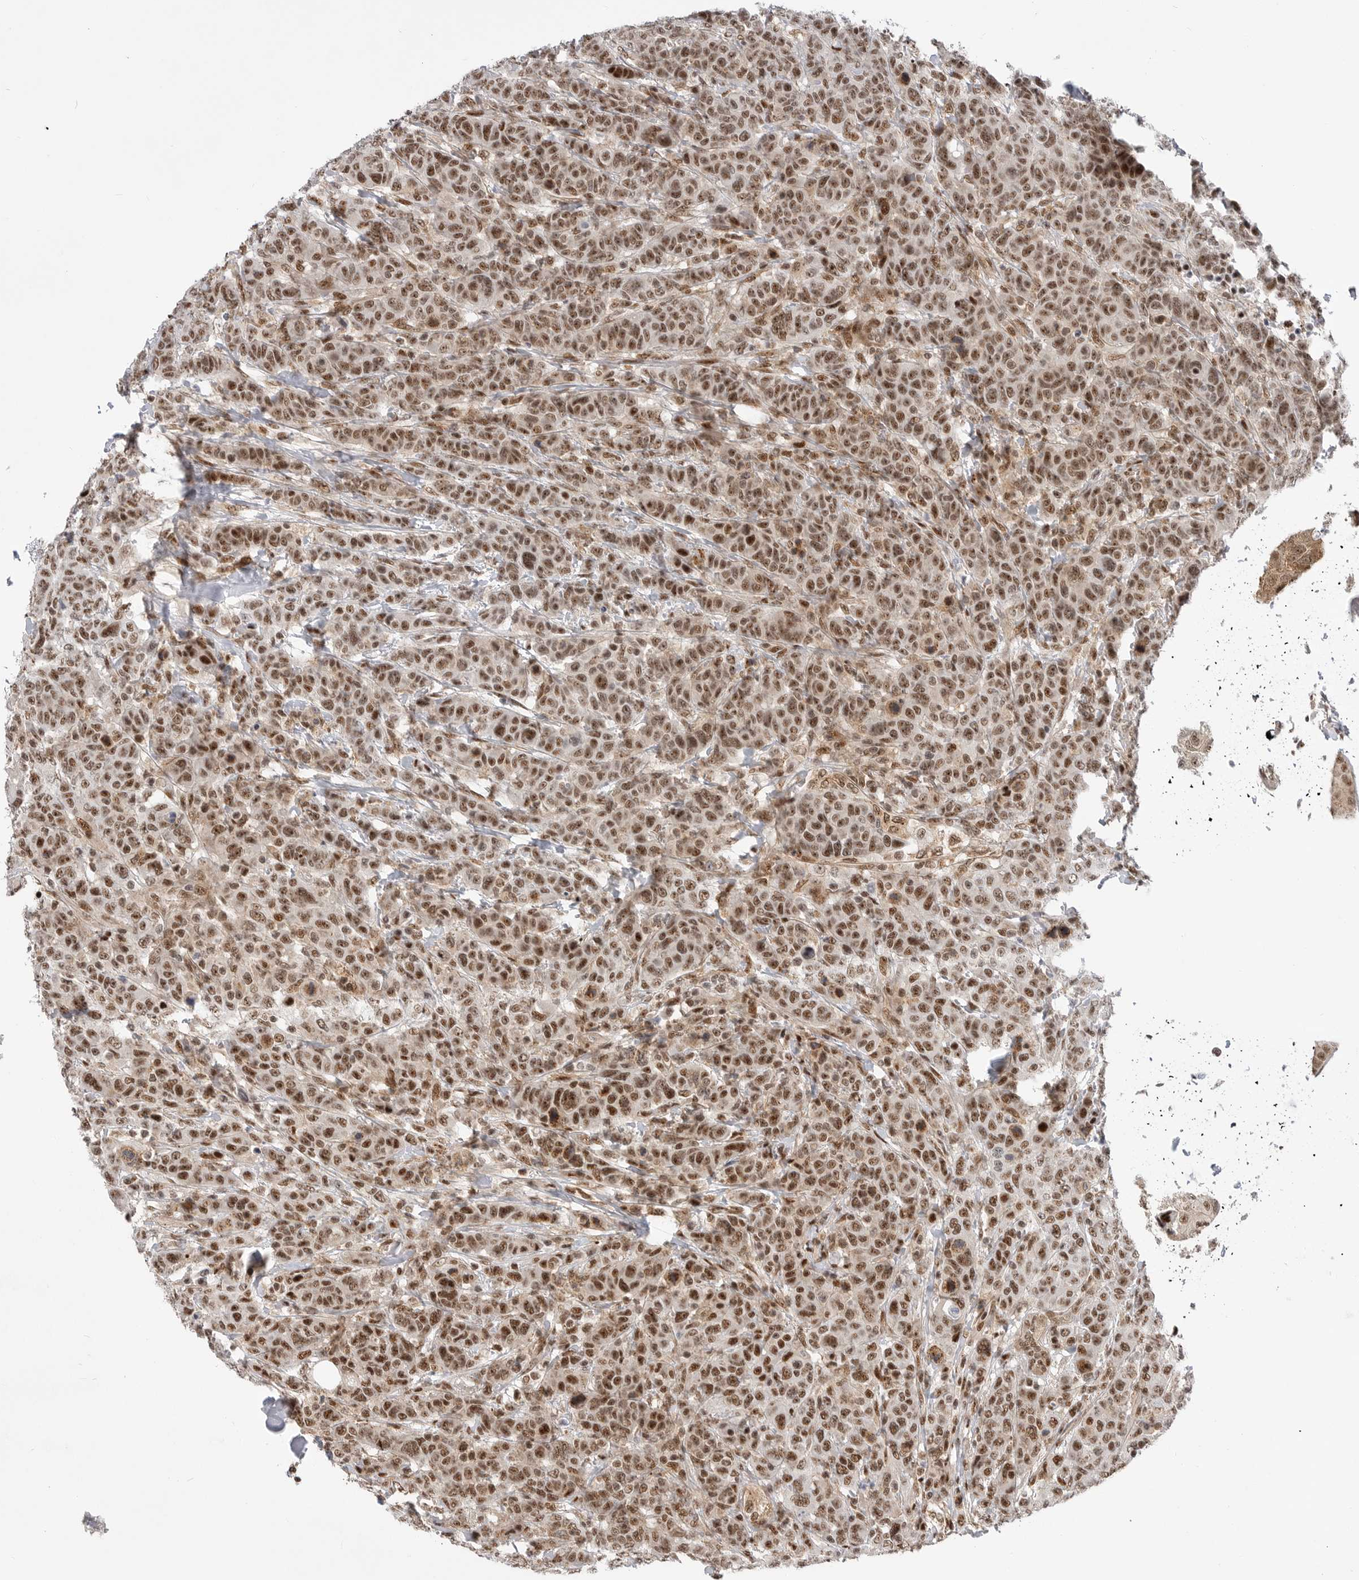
{"staining": {"intensity": "moderate", "quantity": ">75%", "location": "nuclear"}, "tissue": "breast cancer", "cell_type": "Tumor cells", "image_type": "cancer", "snomed": [{"axis": "morphology", "description": "Duct carcinoma"}, {"axis": "topography", "description": "Breast"}], "caption": "The histopathology image exhibits a brown stain indicating the presence of a protein in the nuclear of tumor cells in breast cancer.", "gene": "GPATCH2", "patient": {"sex": "female", "age": 37}}